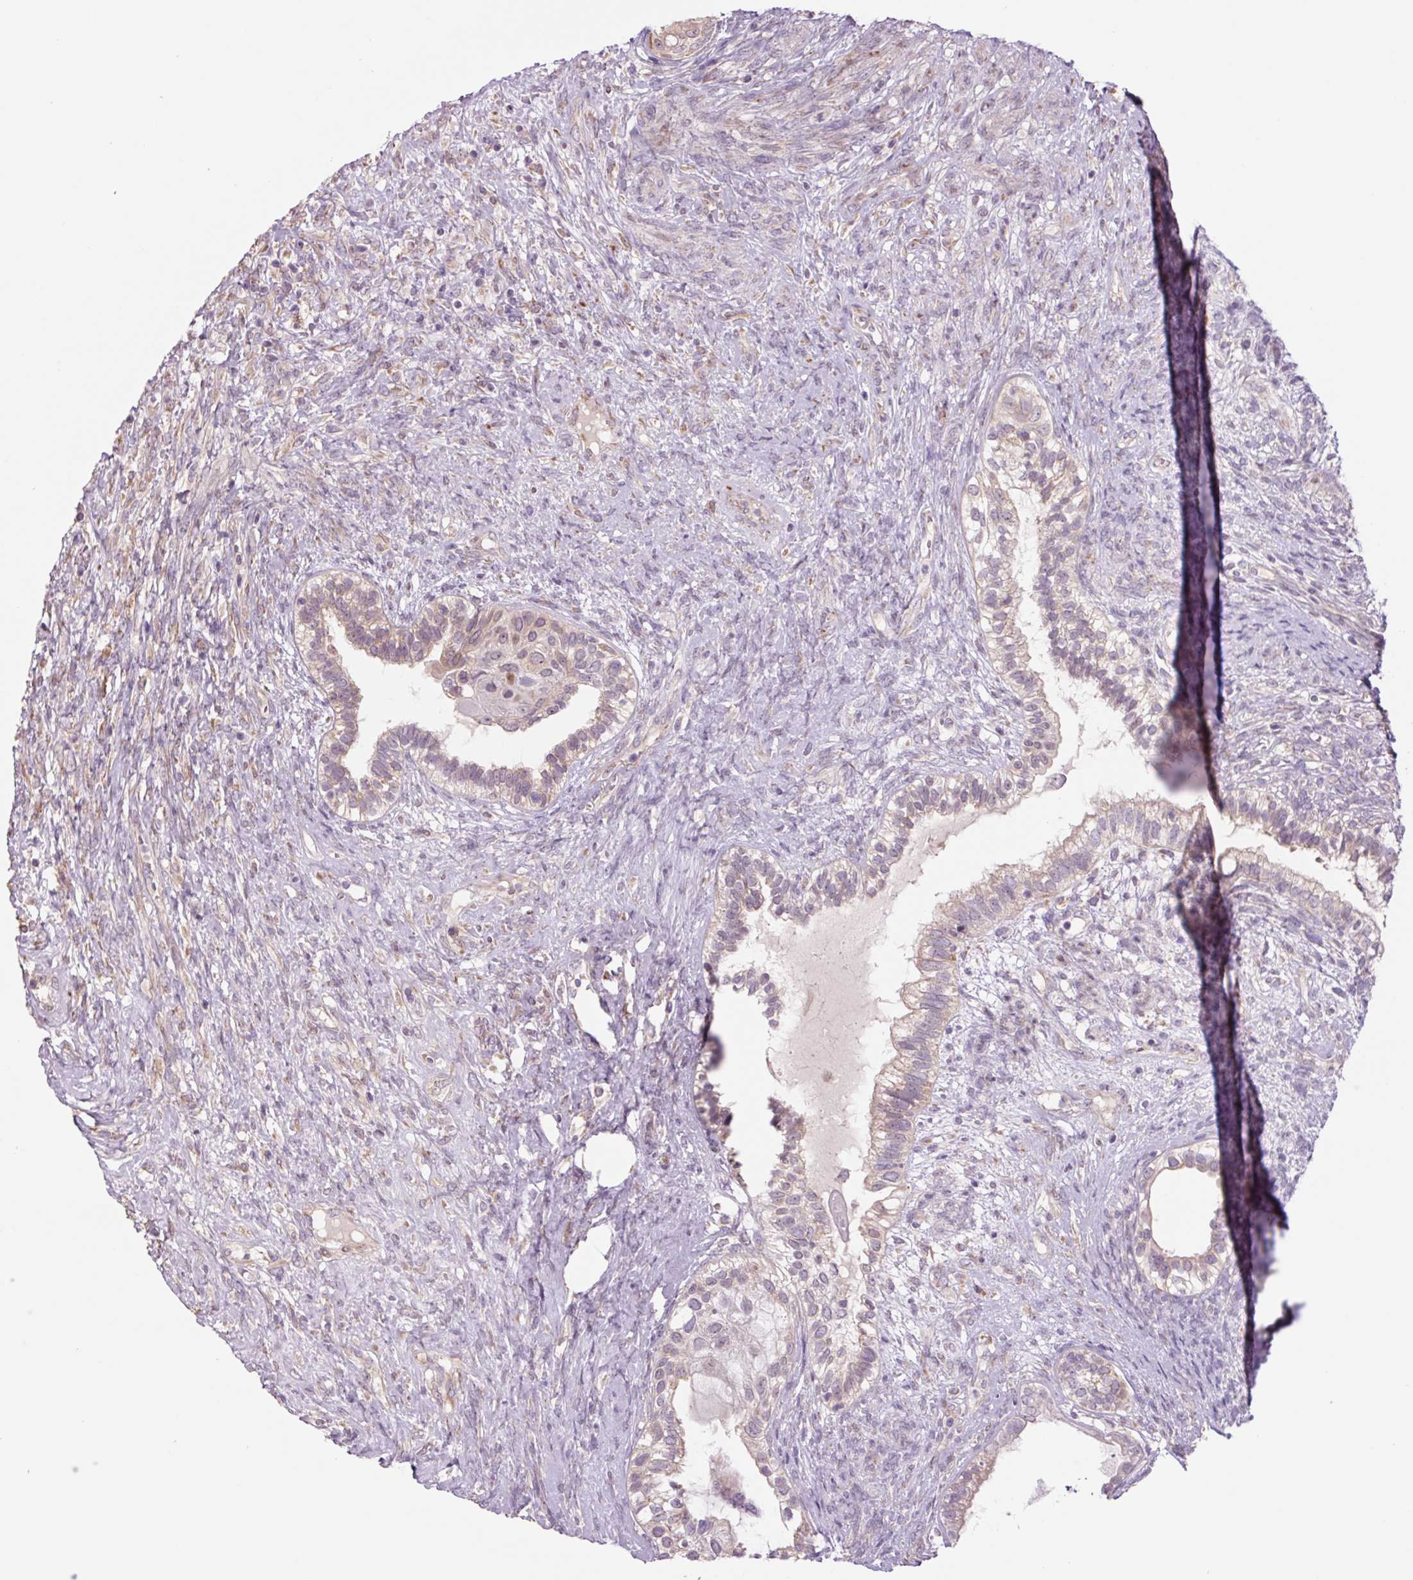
{"staining": {"intensity": "weak", "quantity": "25%-75%", "location": "cytoplasmic/membranous"}, "tissue": "testis cancer", "cell_type": "Tumor cells", "image_type": "cancer", "snomed": [{"axis": "morphology", "description": "Seminoma, NOS"}, {"axis": "morphology", "description": "Carcinoma, Embryonal, NOS"}, {"axis": "topography", "description": "Testis"}], "caption": "IHC histopathology image of neoplastic tissue: human testis cancer (seminoma) stained using IHC demonstrates low levels of weak protein expression localized specifically in the cytoplasmic/membranous of tumor cells, appearing as a cytoplasmic/membranous brown color.", "gene": "PLA2G4A", "patient": {"sex": "male", "age": 41}}